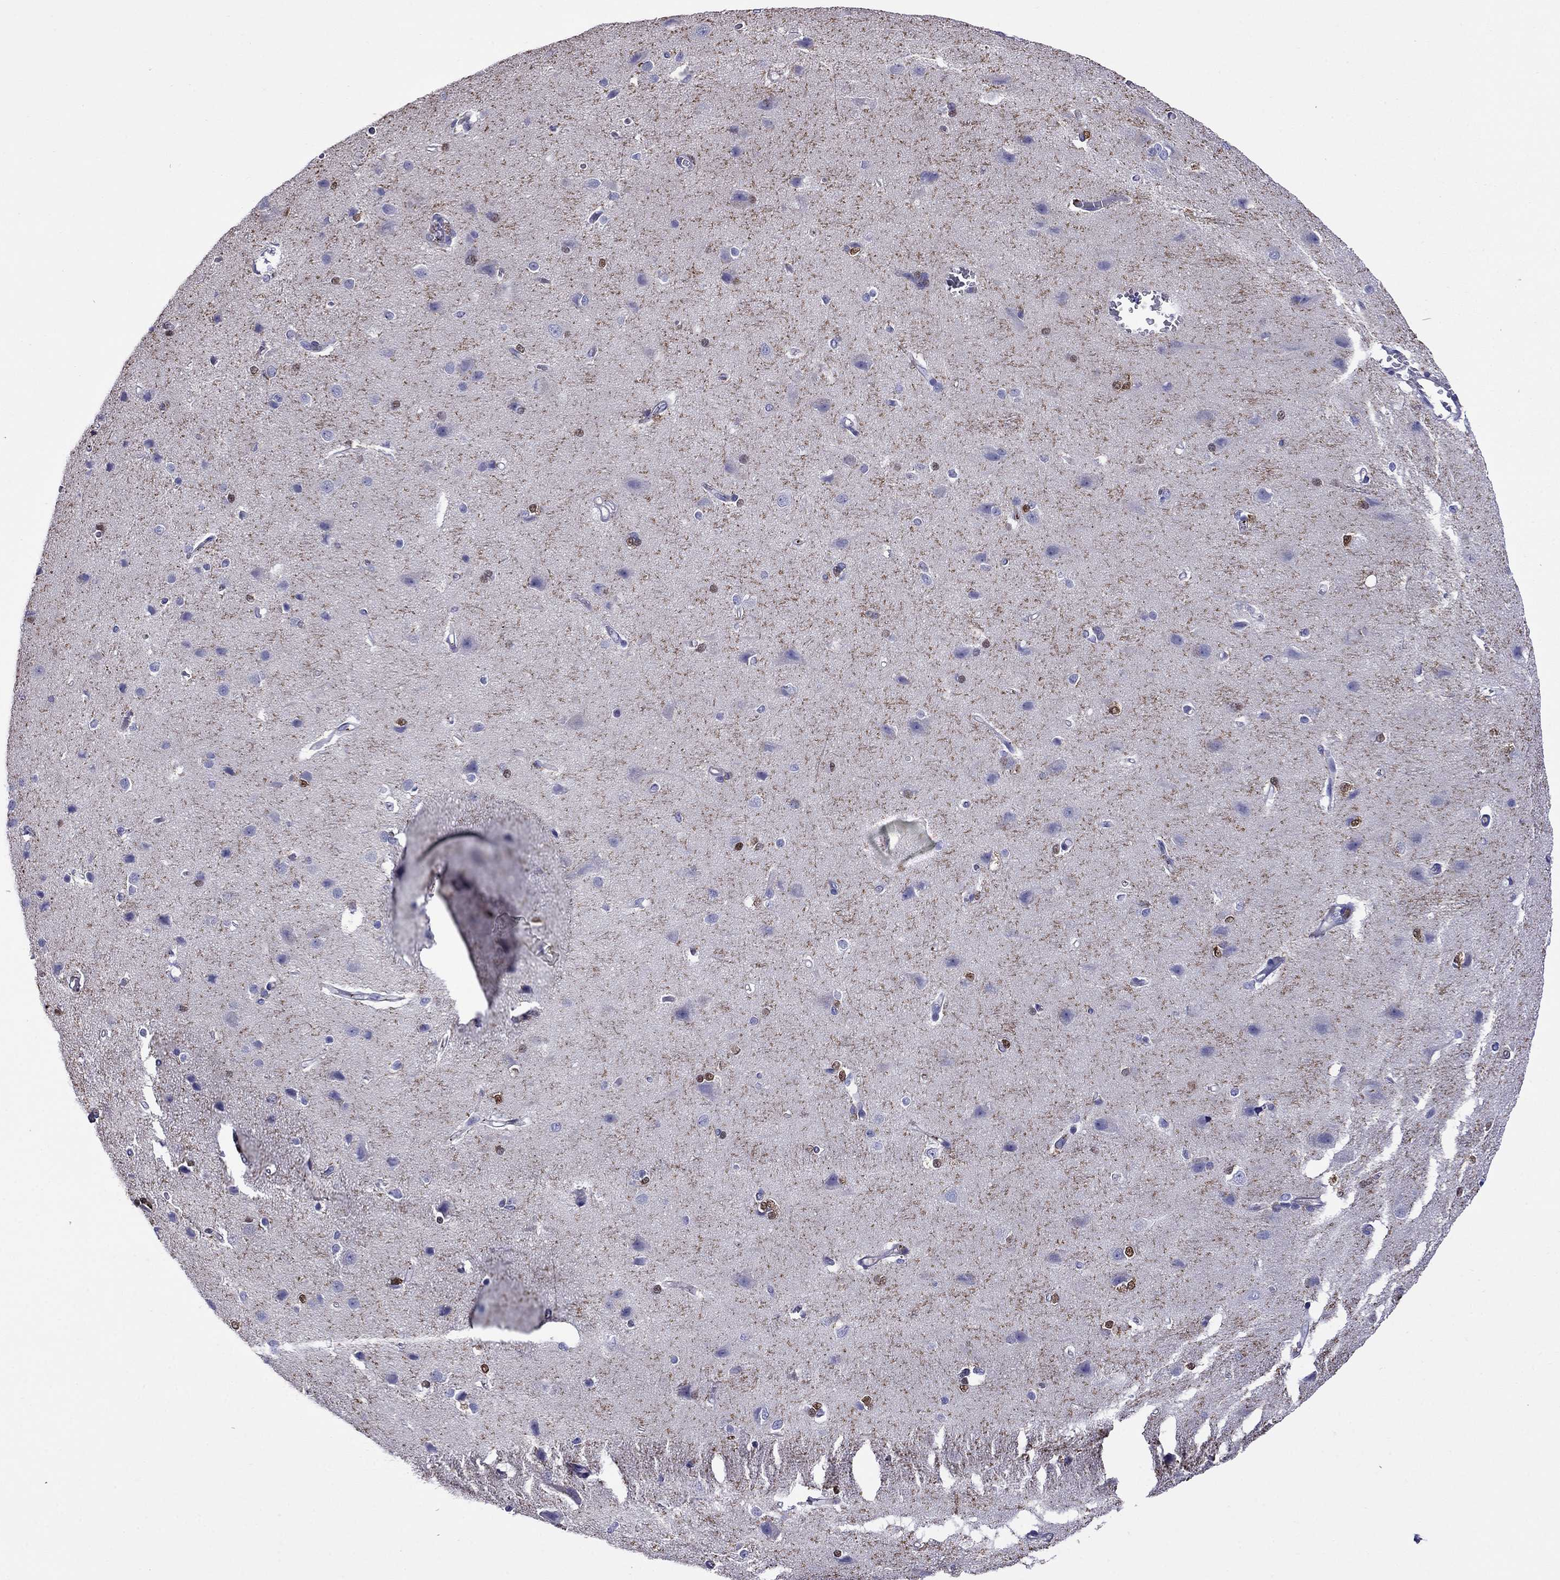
{"staining": {"intensity": "negative", "quantity": "none", "location": "none"}, "tissue": "cerebral cortex", "cell_type": "Endothelial cells", "image_type": "normal", "snomed": [{"axis": "morphology", "description": "Normal tissue, NOS"}, {"axis": "topography", "description": "Cerebral cortex"}], "caption": "Cerebral cortex stained for a protein using IHC displays no staining endothelial cells.", "gene": "STAR", "patient": {"sex": "male", "age": 37}}